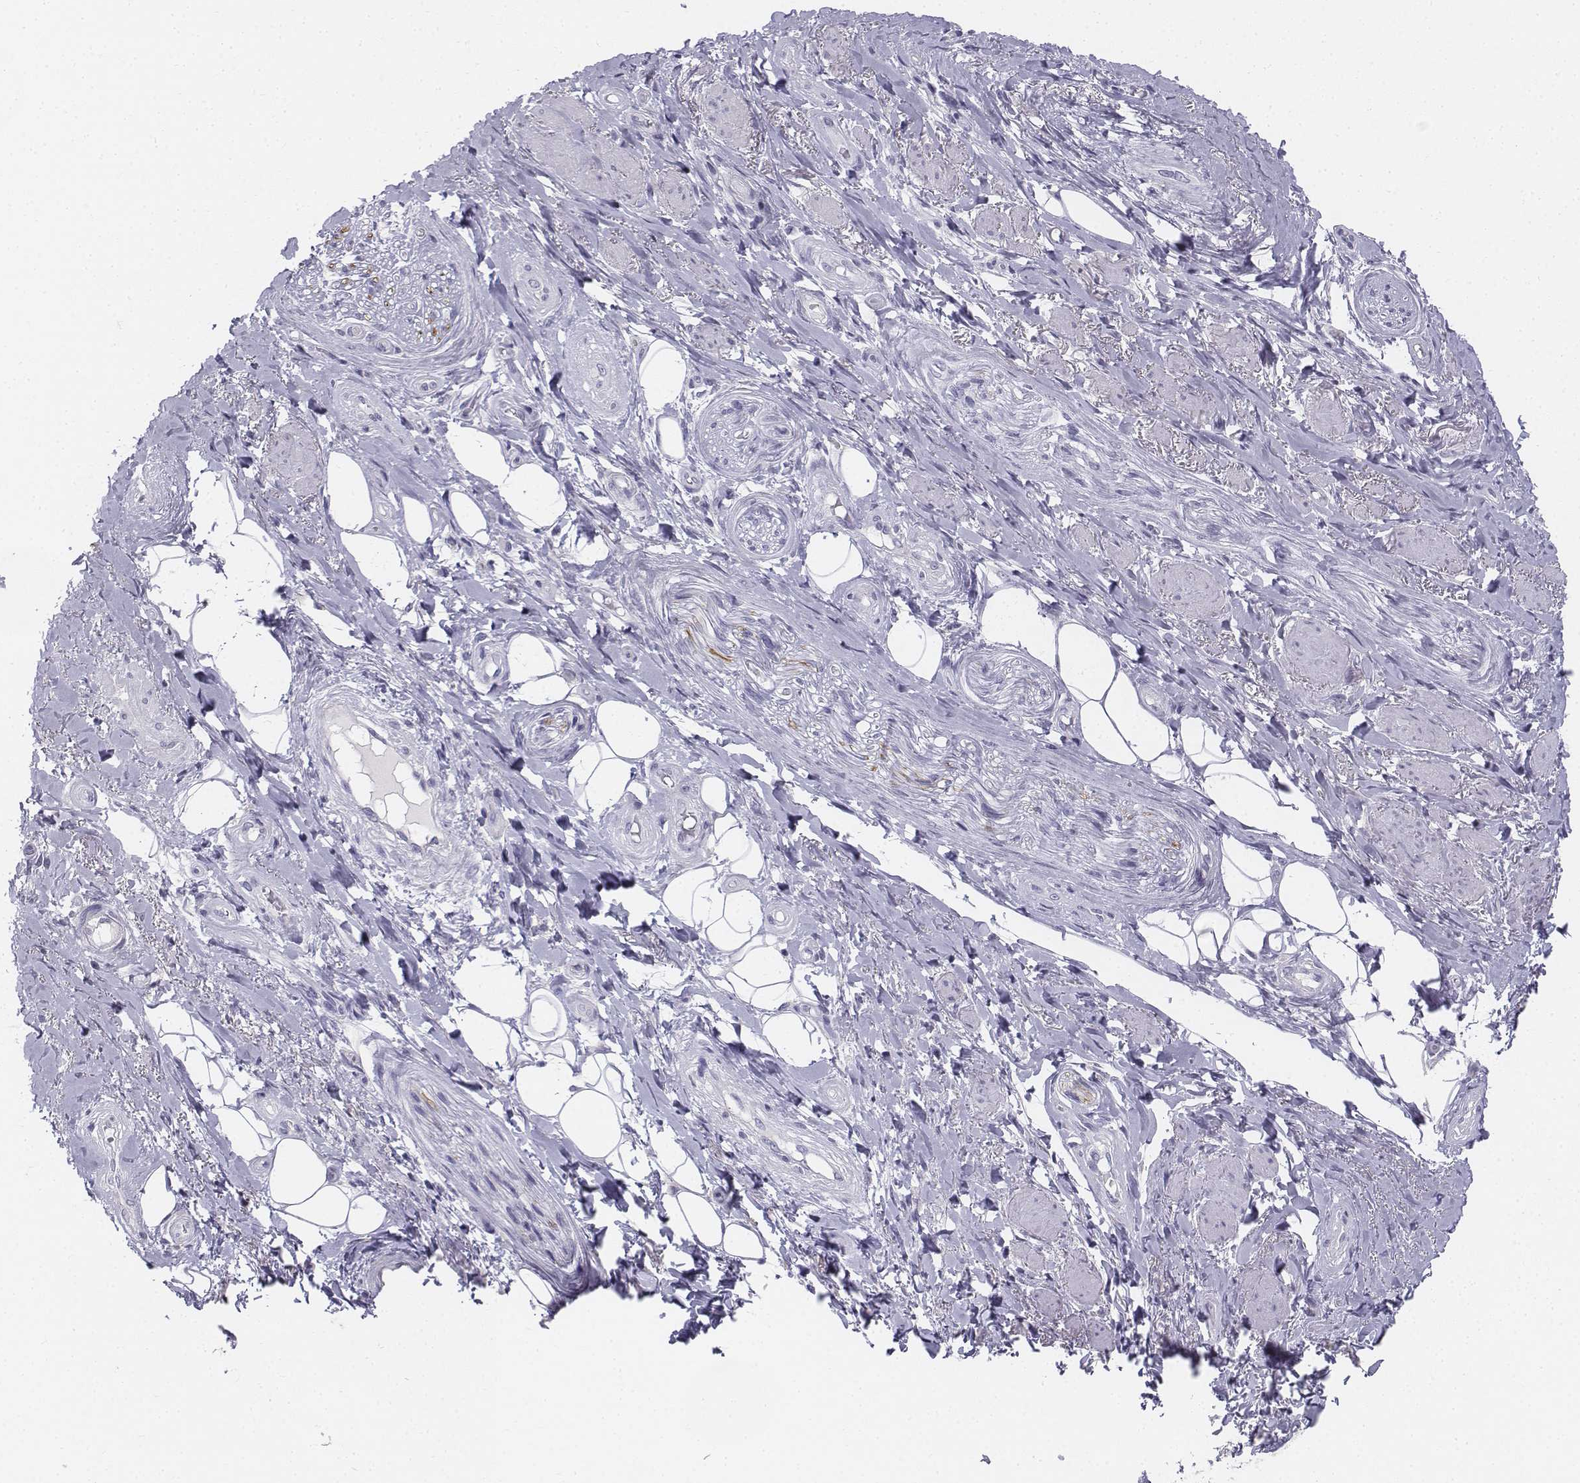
{"staining": {"intensity": "negative", "quantity": "none", "location": "none"}, "tissue": "adipose tissue", "cell_type": "Adipocytes", "image_type": "normal", "snomed": [{"axis": "morphology", "description": "Normal tissue, NOS"}, {"axis": "topography", "description": "Anal"}, {"axis": "topography", "description": "Peripheral nerve tissue"}], "caption": "Adipocytes are negative for brown protein staining in benign adipose tissue. Brightfield microscopy of IHC stained with DAB (3,3'-diaminobenzidine) (brown) and hematoxylin (blue), captured at high magnification.", "gene": "TH", "patient": {"sex": "male", "age": 53}}